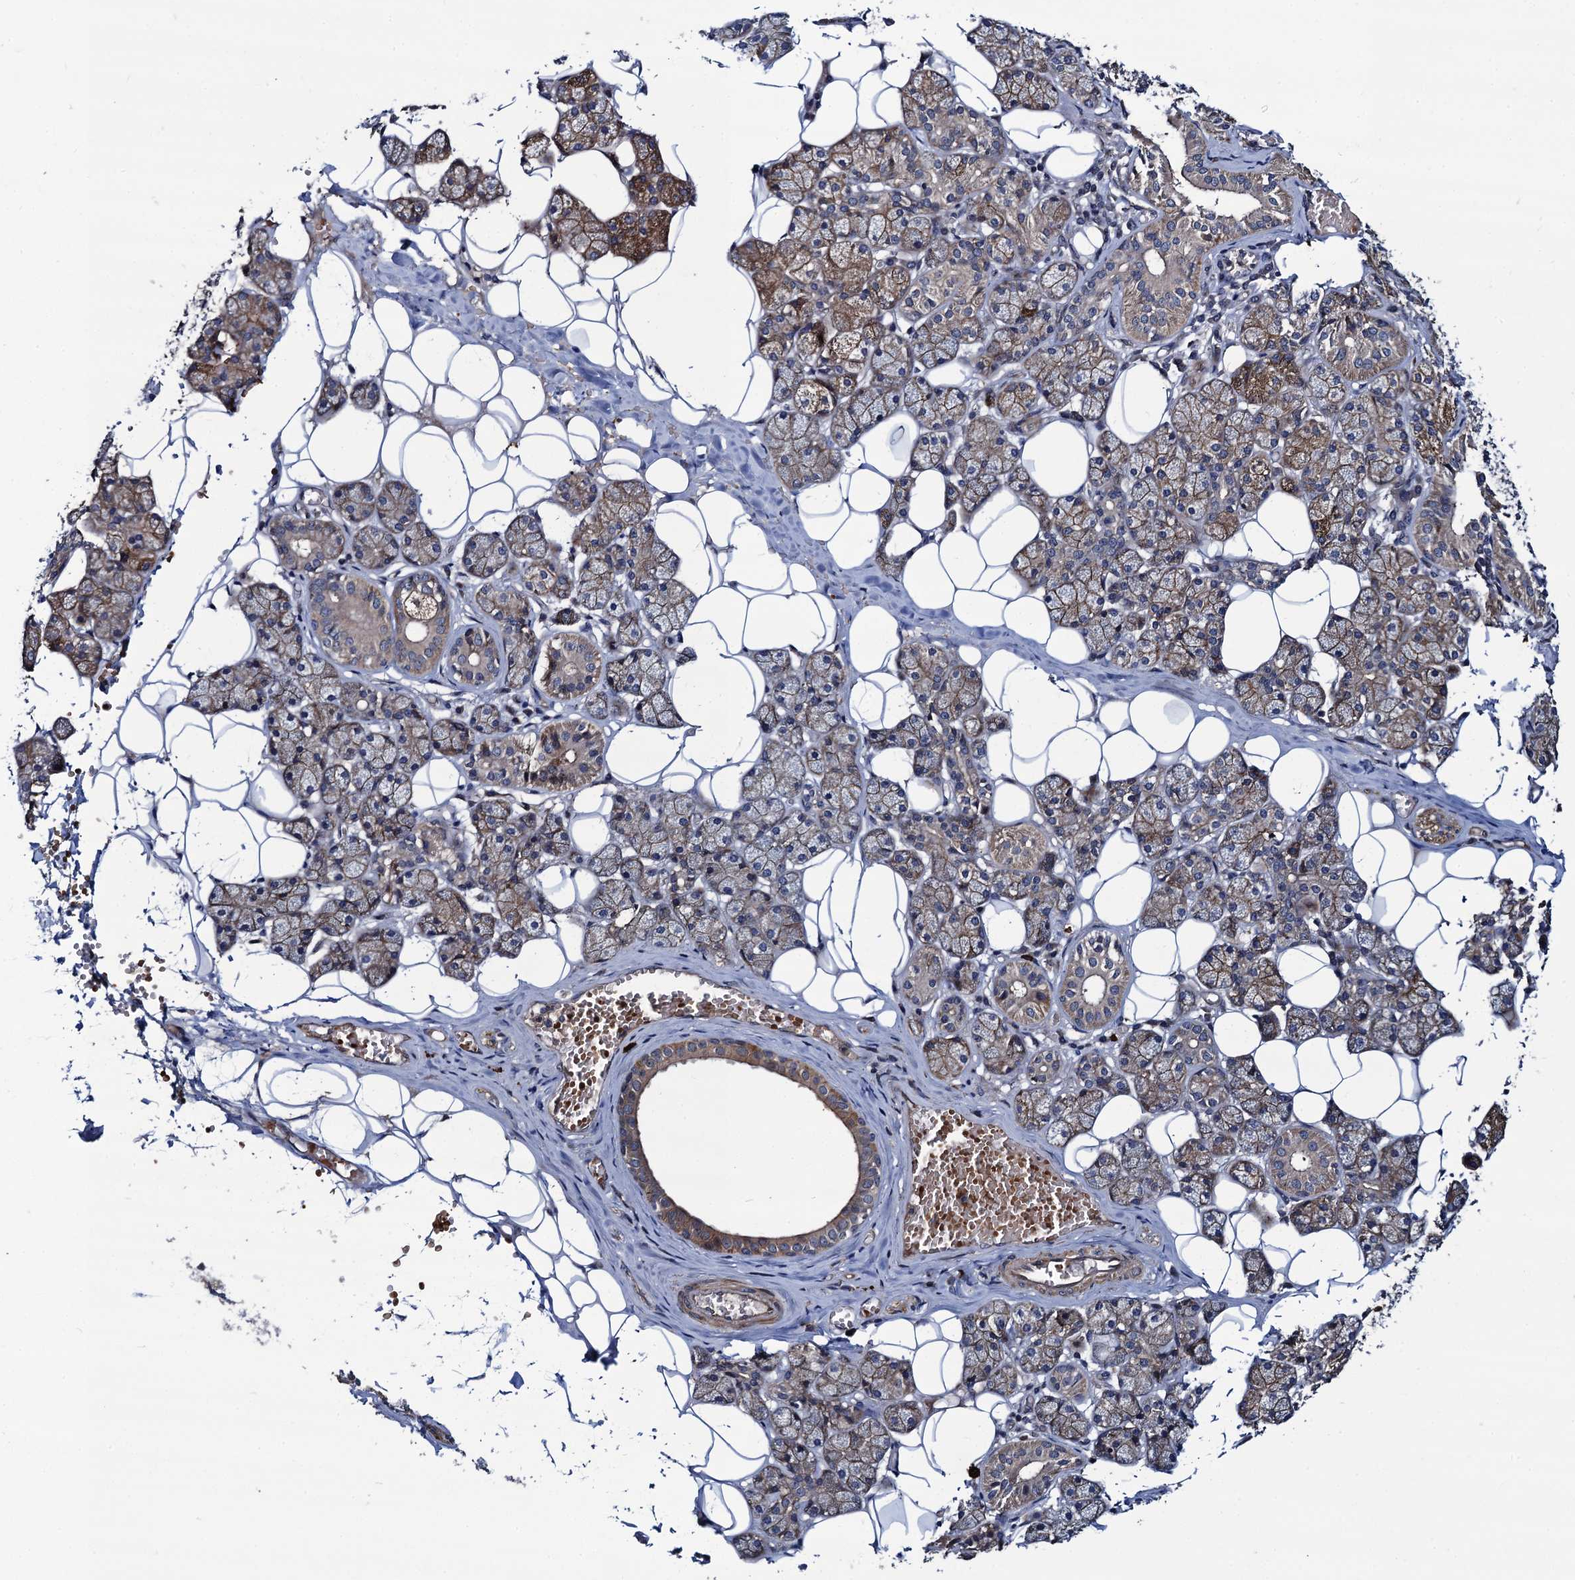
{"staining": {"intensity": "moderate", "quantity": "25%-75%", "location": "cytoplasmic/membranous"}, "tissue": "salivary gland", "cell_type": "Glandular cells", "image_type": "normal", "snomed": [{"axis": "morphology", "description": "Normal tissue, NOS"}, {"axis": "topography", "description": "Salivary gland"}], "caption": "The immunohistochemical stain highlights moderate cytoplasmic/membranous staining in glandular cells of unremarkable salivary gland. The staining was performed using DAB to visualize the protein expression in brown, while the nuclei were stained in blue with hematoxylin (Magnification: 20x).", "gene": "KXD1", "patient": {"sex": "female", "age": 33}}